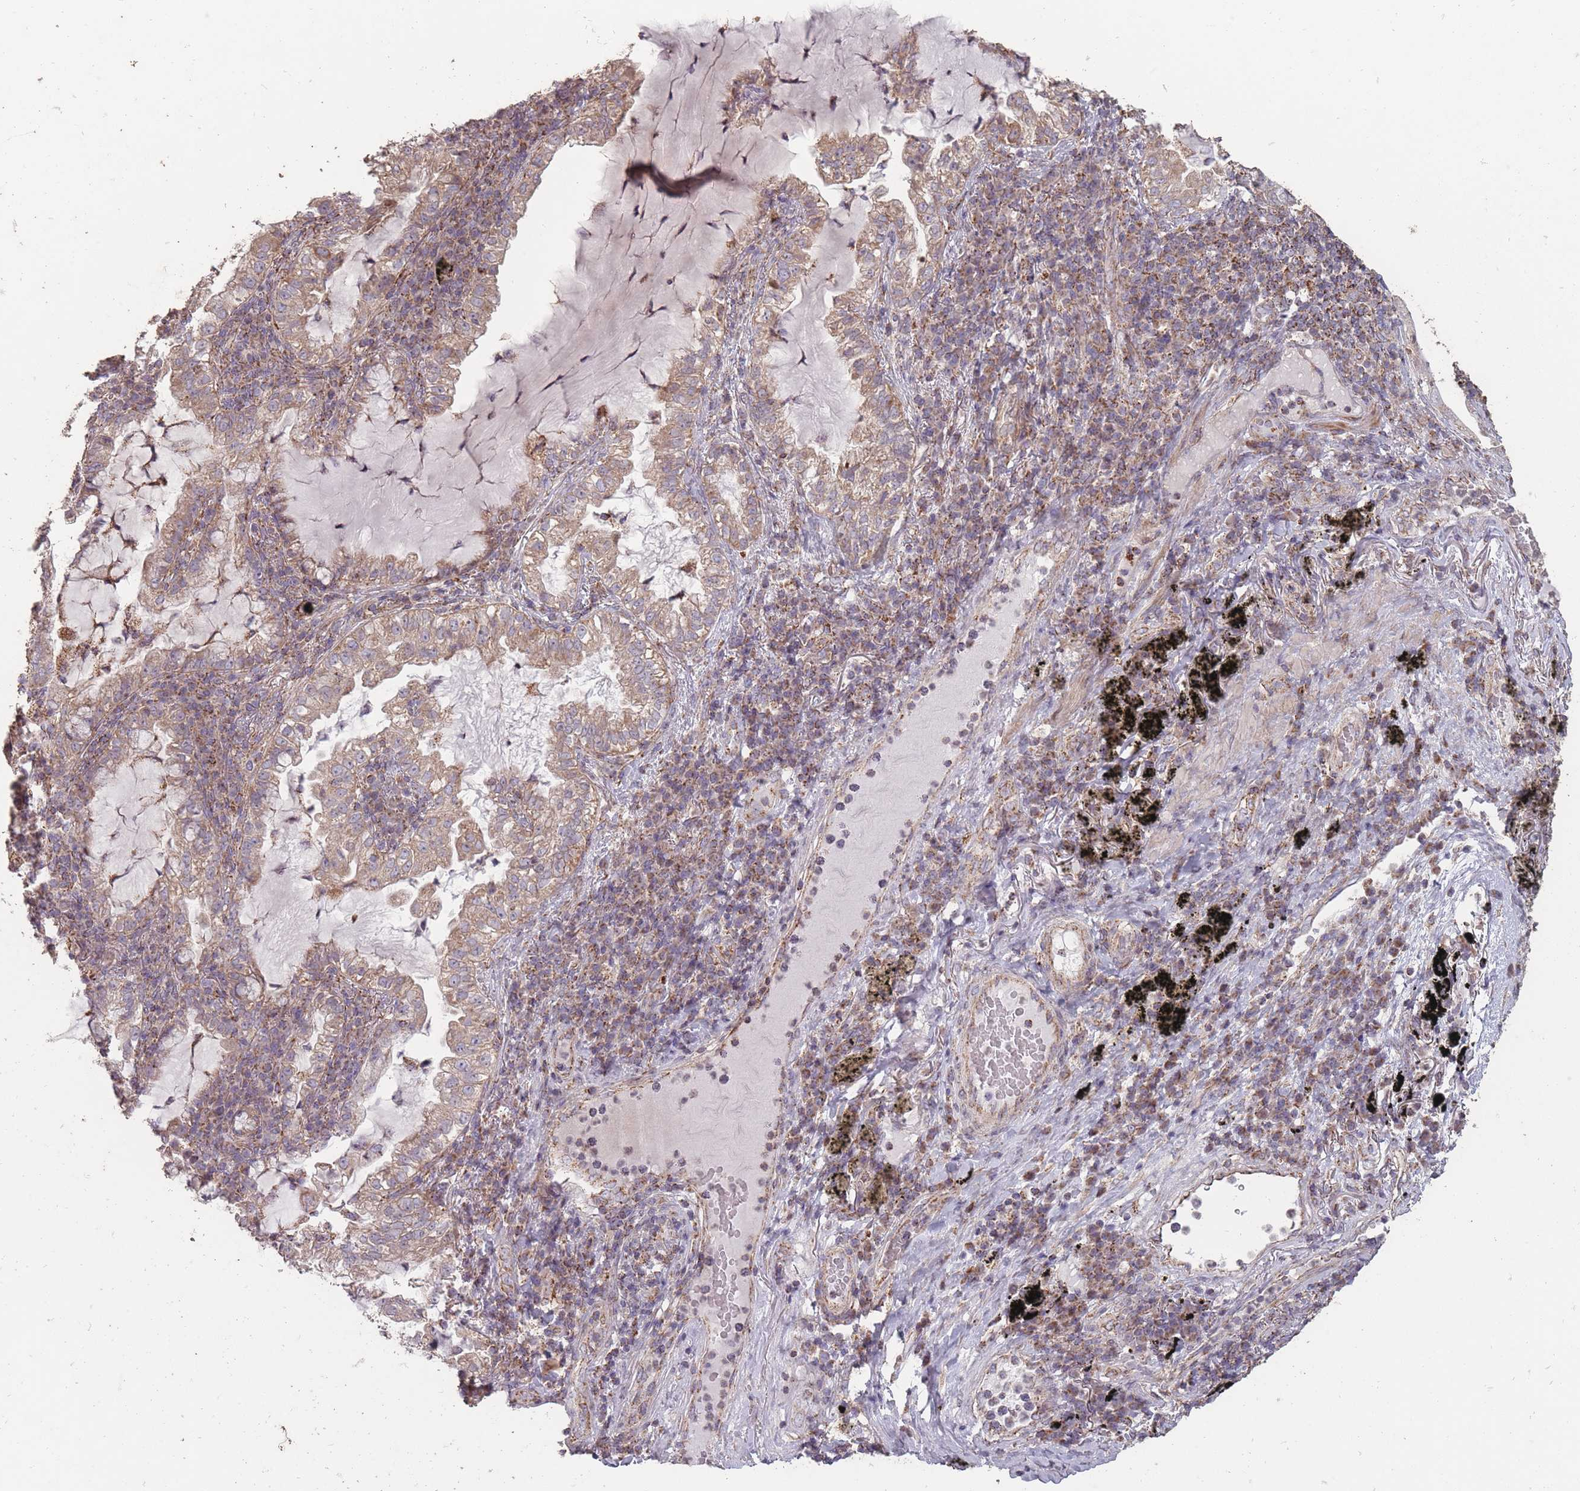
{"staining": {"intensity": "weak", "quantity": ">75%", "location": "cytoplasmic/membranous"}, "tissue": "lung cancer", "cell_type": "Tumor cells", "image_type": "cancer", "snomed": [{"axis": "morphology", "description": "Adenocarcinoma, NOS"}, {"axis": "topography", "description": "Lung"}], "caption": "A brown stain shows weak cytoplasmic/membranous staining of a protein in lung cancer (adenocarcinoma) tumor cells. (DAB IHC, brown staining for protein, blue staining for nuclei).", "gene": "CNOT8", "patient": {"sex": "female", "age": 73}}